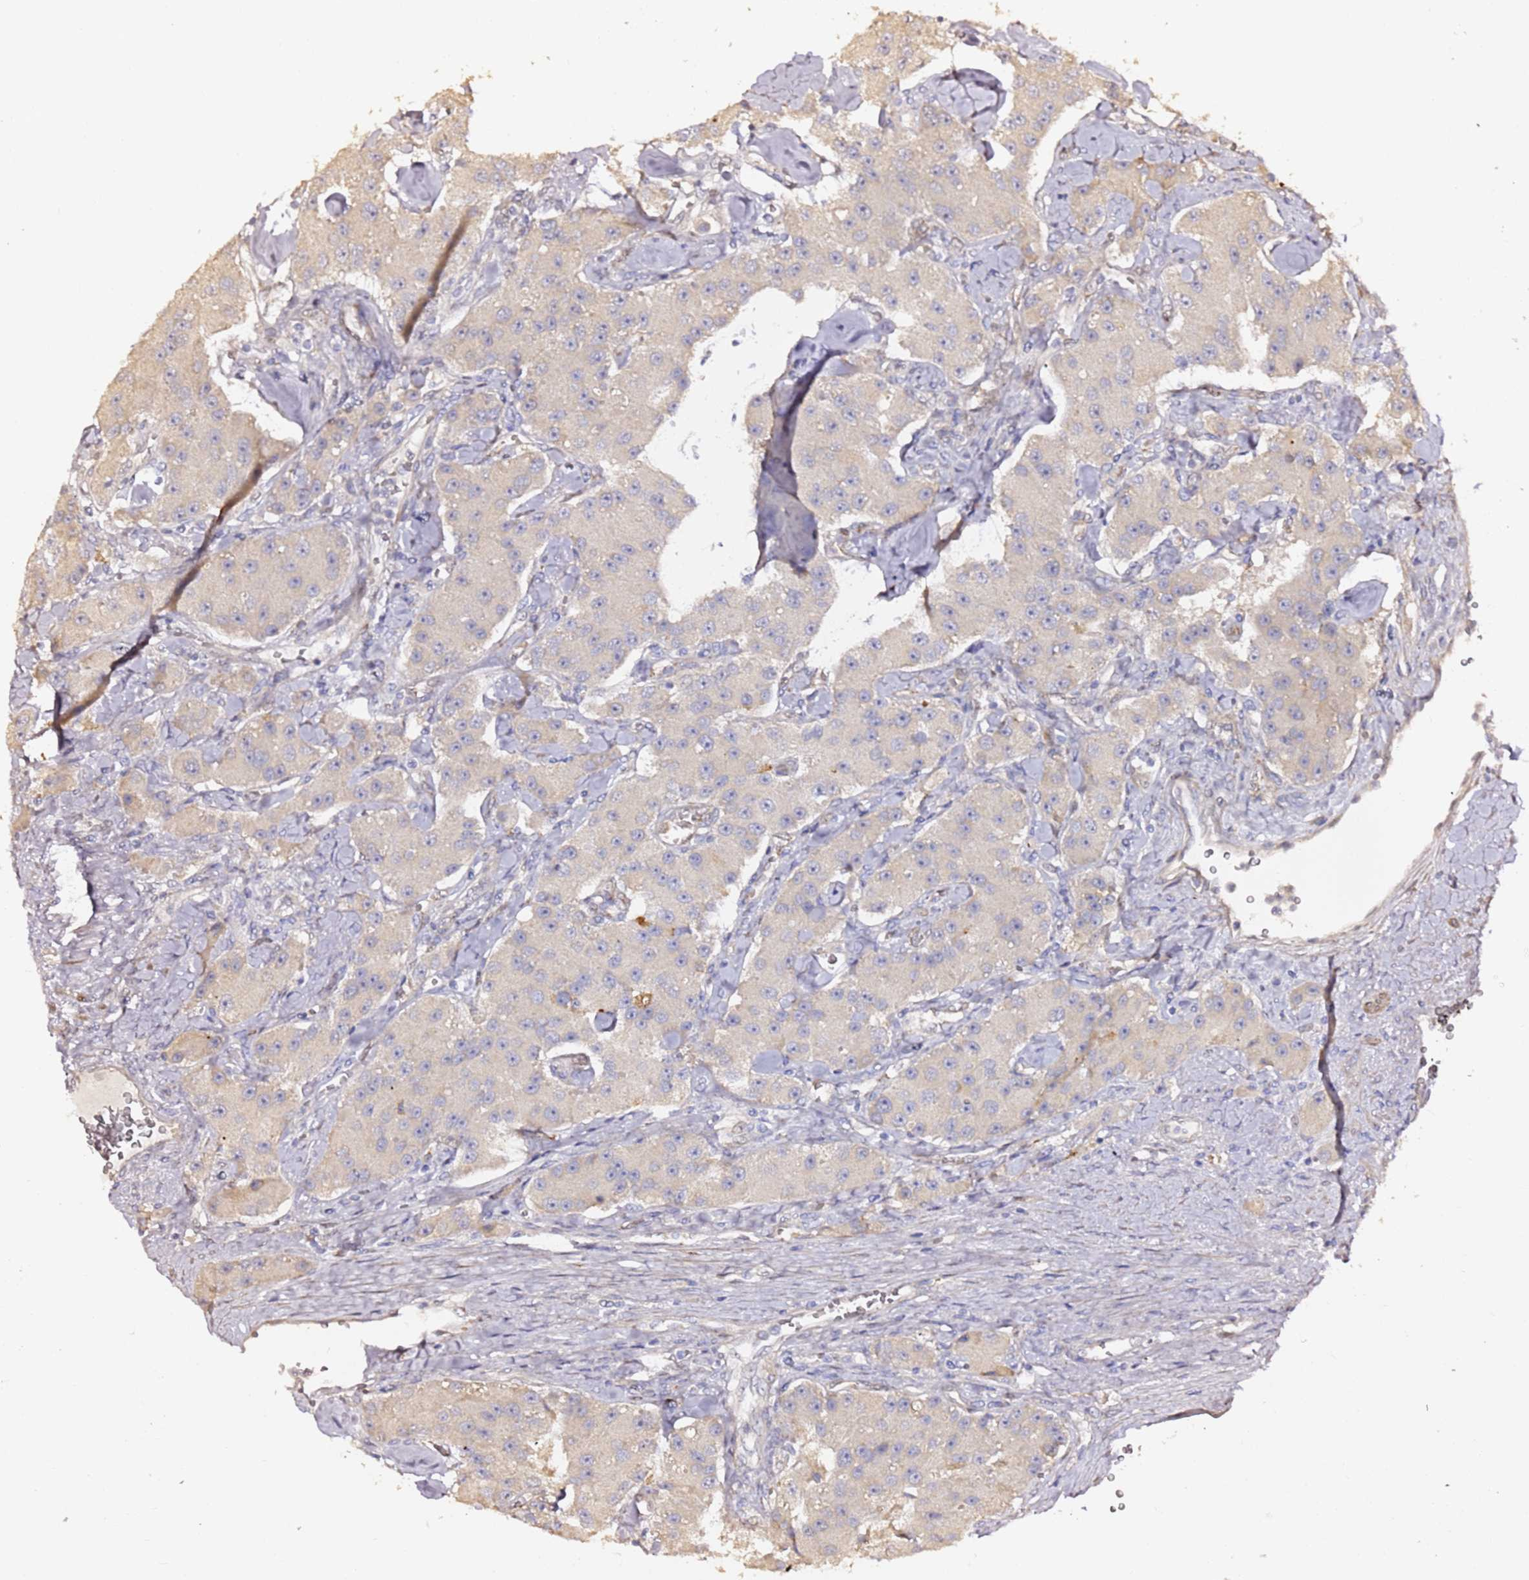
{"staining": {"intensity": "negative", "quantity": "none", "location": "none"}, "tissue": "carcinoid", "cell_type": "Tumor cells", "image_type": "cancer", "snomed": [{"axis": "morphology", "description": "Carcinoid, malignant, NOS"}, {"axis": "topography", "description": "Pancreas"}], "caption": "Tumor cells show no significant expression in carcinoid. (Stains: DAB (3,3'-diaminobenzidine) IHC with hematoxylin counter stain, Microscopy: brightfield microscopy at high magnification).", "gene": "HSD17B7", "patient": {"sex": "male", "age": 41}}